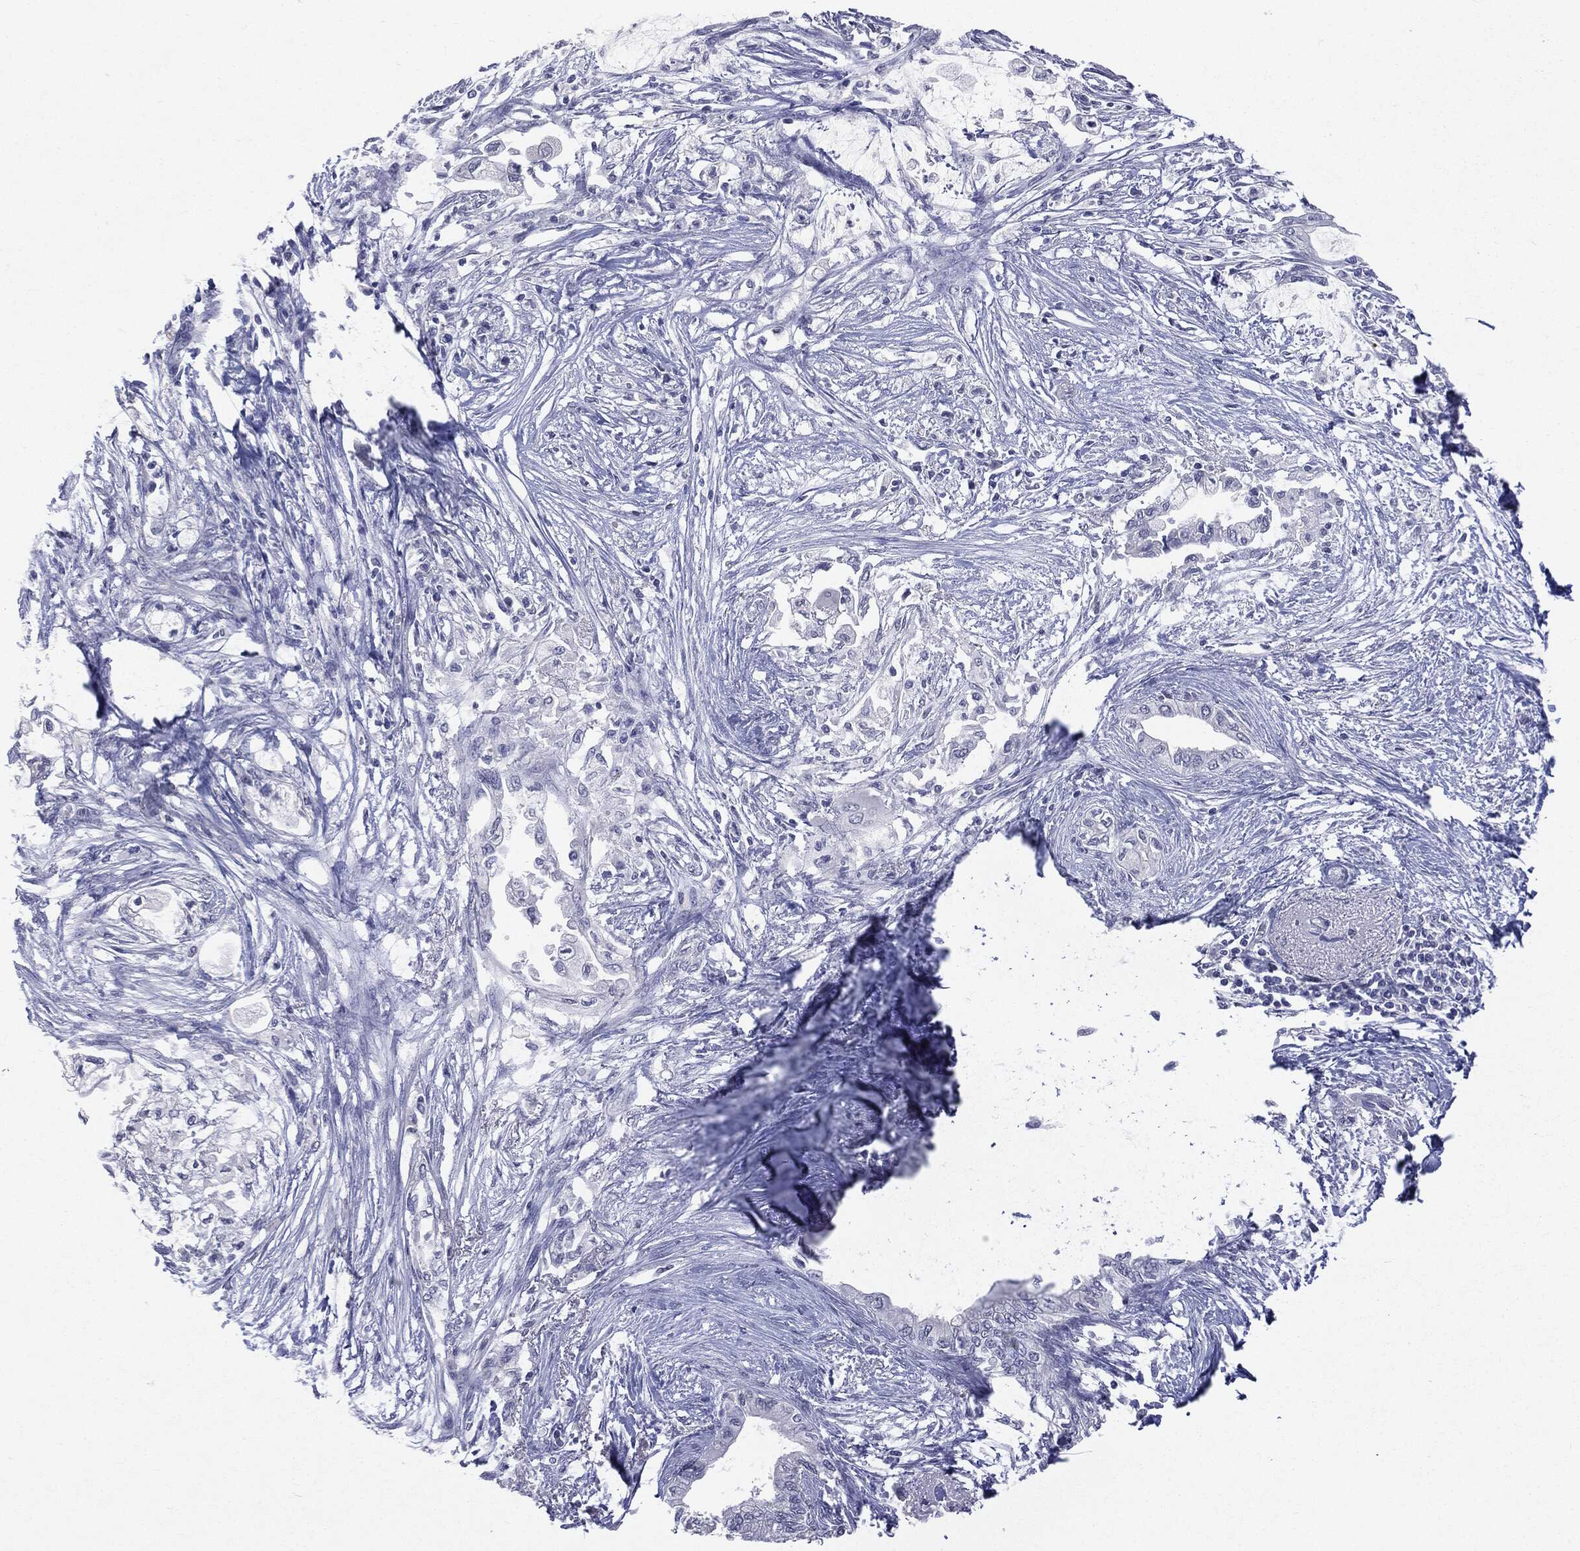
{"staining": {"intensity": "negative", "quantity": "none", "location": "none"}, "tissue": "pancreatic cancer", "cell_type": "Tumor cells", "image_type": "cancer", "snomed": [{"axis": "morphology", "description": "Normal tissue, NOS"}, {"axis": "morphology", "description": "Adenocarcinoma, NOS"}, {"axis": "topography", "description": "Pancreas"}, {"axis": "topography", "description": "Duodenum"}], "caption": "Tumor cells show no significant positivity in pancreatic cancer.", "gene": "TSHB", "patient": {"sex": "female", "age": 60}}